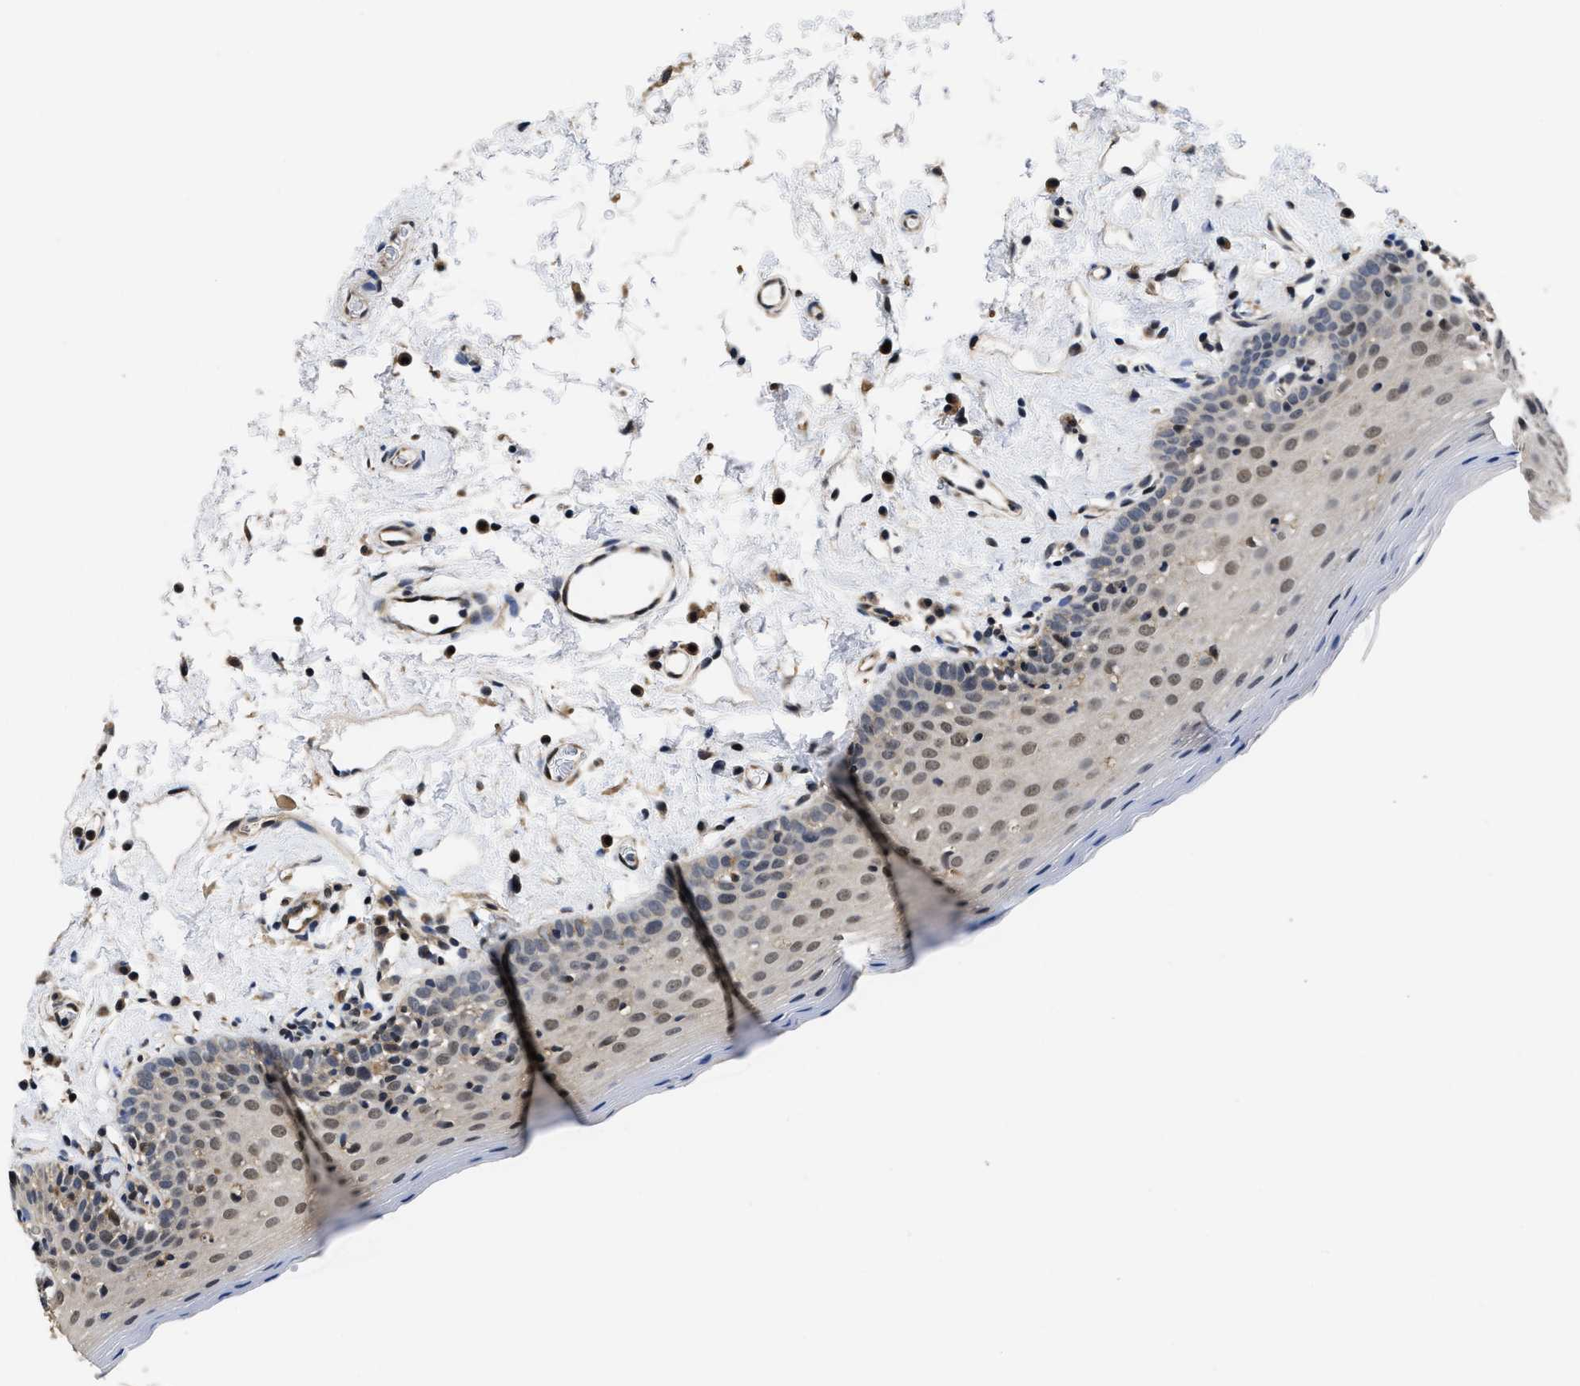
{"staining": {"intensity": "weak", "quantity": "25%-75%", "location": "nuclear"}, "tissue": "oral mucosa", "cell_type": "Squamous epithelial cells", "image_type": "normal", "snomed": [{"axis": "morphology", "description": "Normal tissue, NOS"}, {"axis": "topography", "description": "Oral tissue"}], "caption": "Brown immunohistochemical staining in normal human oral mucosa reveals weak nuclear expression in approximately 25%-75% of squamous epithelial cells.", "gene": "MCOLN2", "patient": {"sex": "male", "age": 66}}